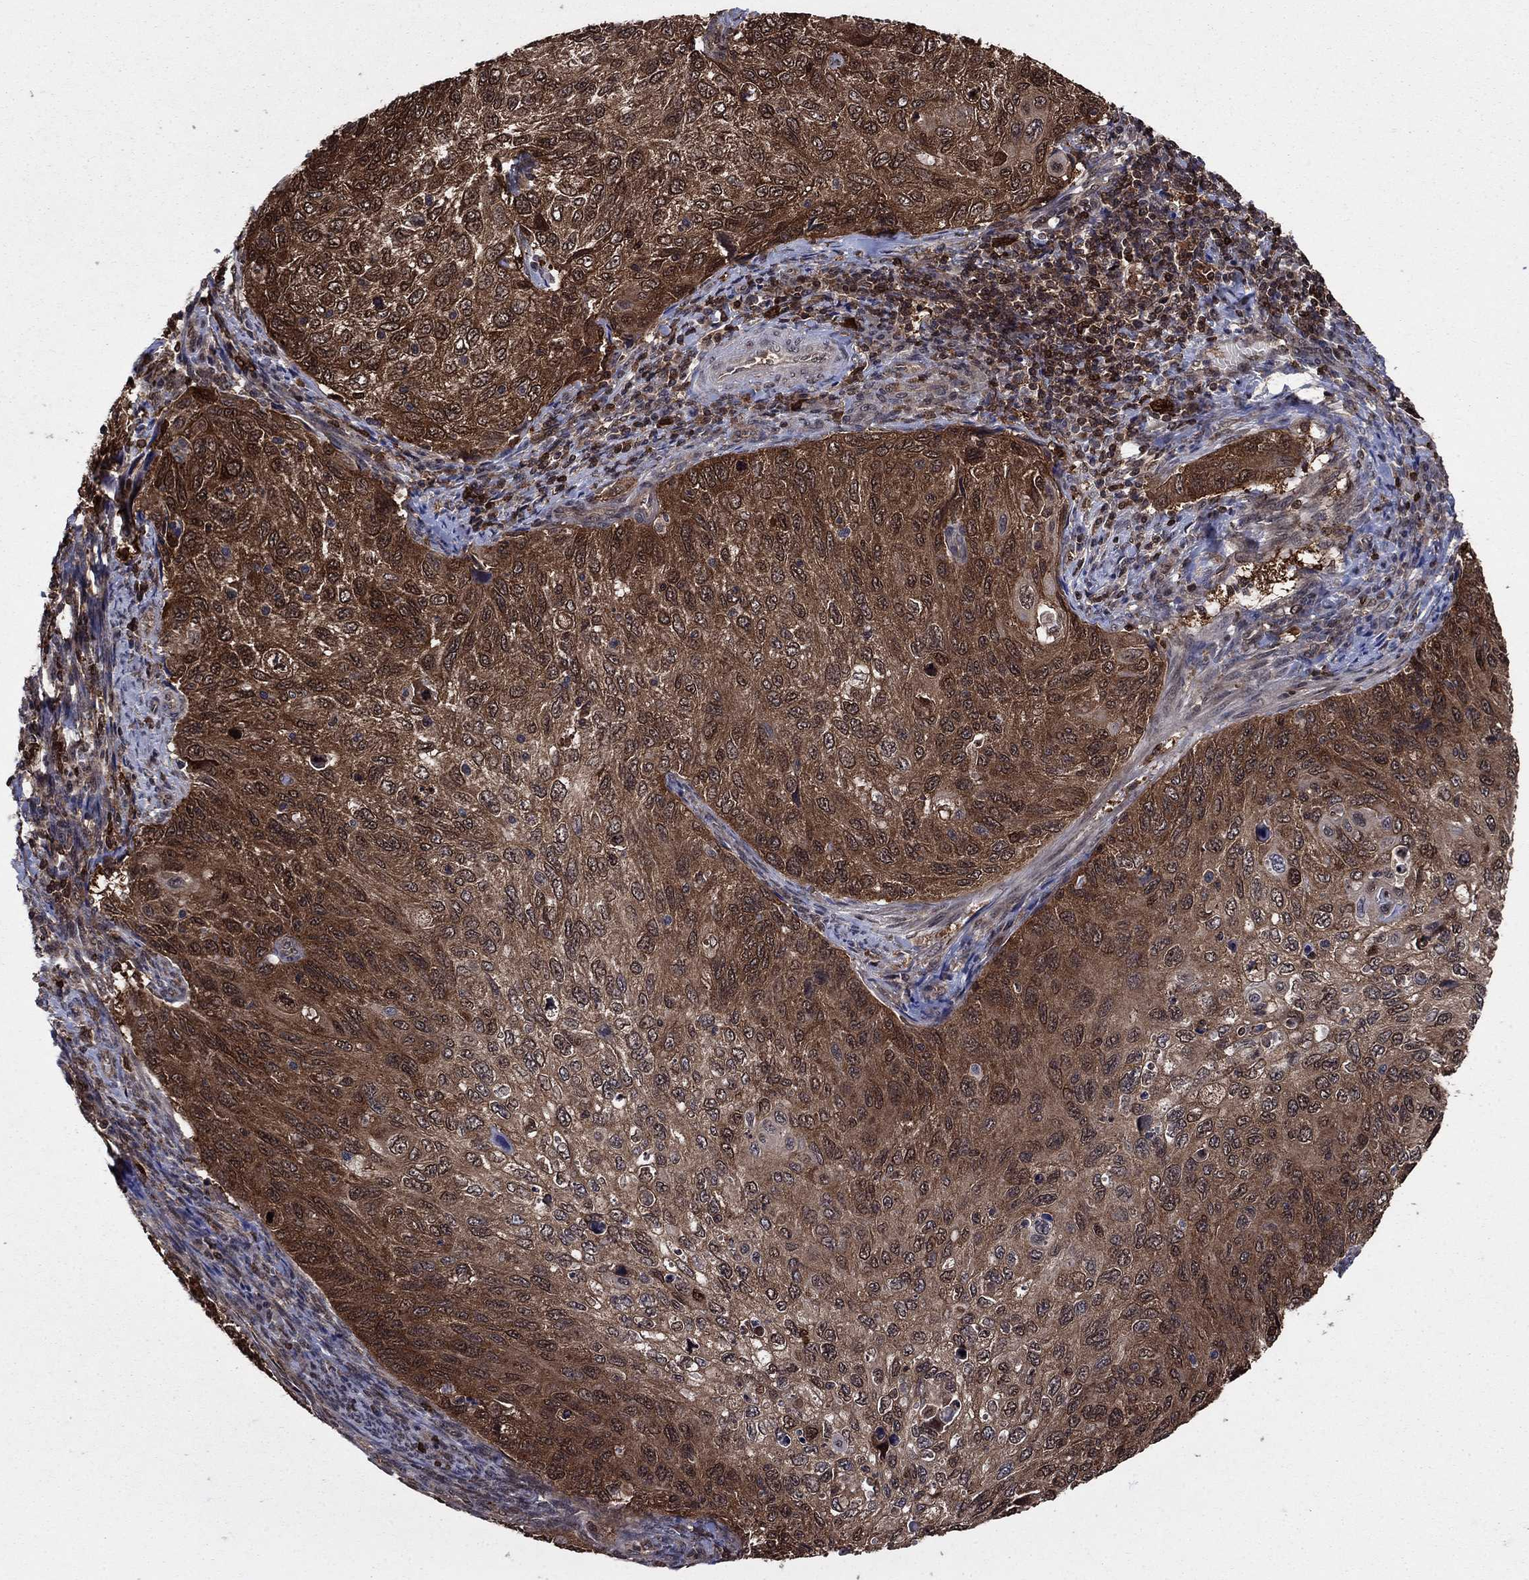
{"staining": {"intensity": "strong", "quantity": ">75%", "location": "cytoplasmic/membranous"}, "tissue": "cervical cancer", "cell_type": "Tumor cells", "image_type": "cancer", "snomed": [{"axis": "morphology", "description": "Squamous cell carcinoma, NOS"}, {"axis": "topography", "description": "Cervix"}], "caption": "An image showing strong cytoplasmic/membranous positivity in about >75% of tumor cells in cervical squamous cell carcinoma, as visualized by brown immunohistochemical staining.", "gene": "CACYBP", "patient": {"sex": "female", "age": 70}}